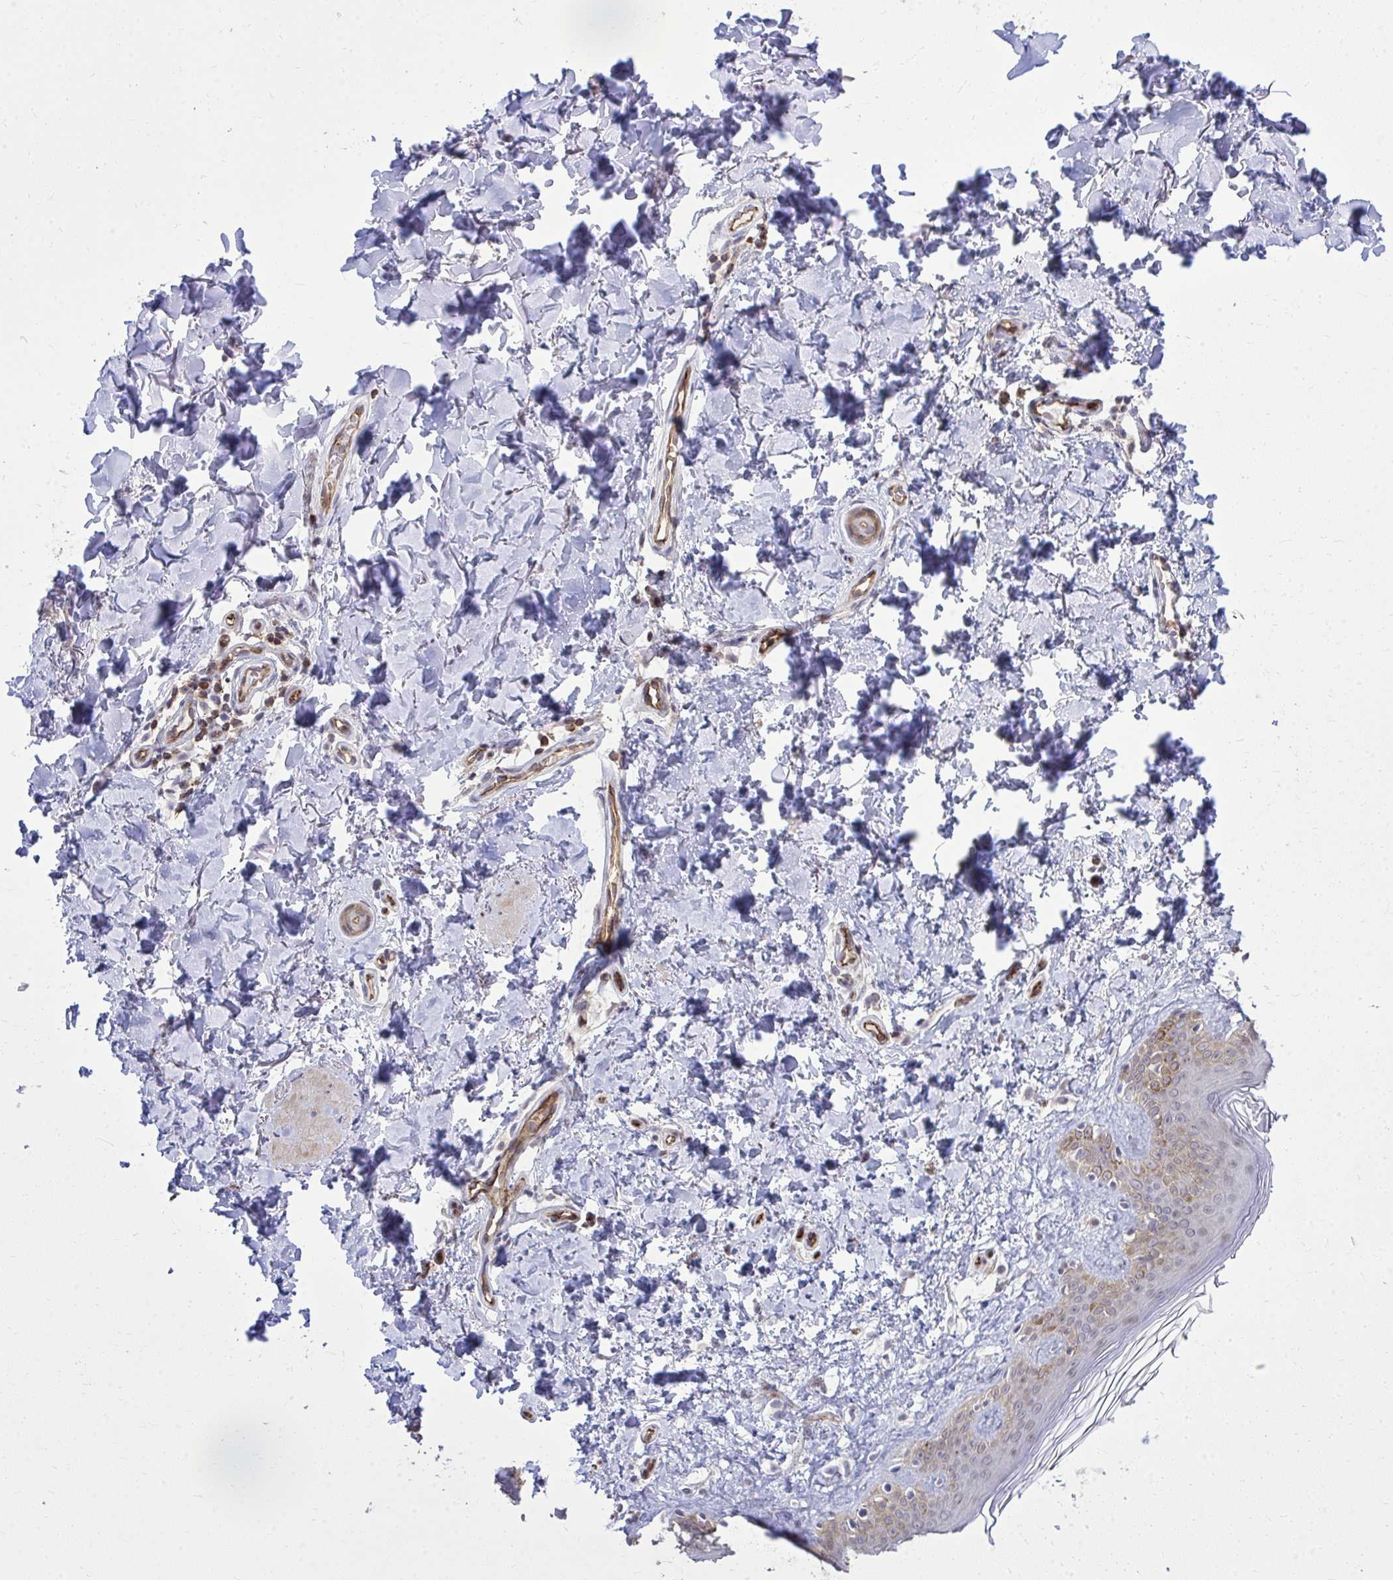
{"staining": {"intensity": "negative", "quantity": "none", "location": "none"}, "tissue": "skin", "cell_type": "Fibroblasts", "image_type": "normal", "snomed": [{"axis": "morphology", "description": "Normal tissue, NOS"}, {"axis": "topography", "description": "Skin"}, {"axis": "topography", "description": "Peripheral nerve tissue"}], "caption": "Protein analysis of benign skin shows no significant staining in fibroblasts.", "gene": "FOXN3", "patient": {"sex": "female", "age": 45}}